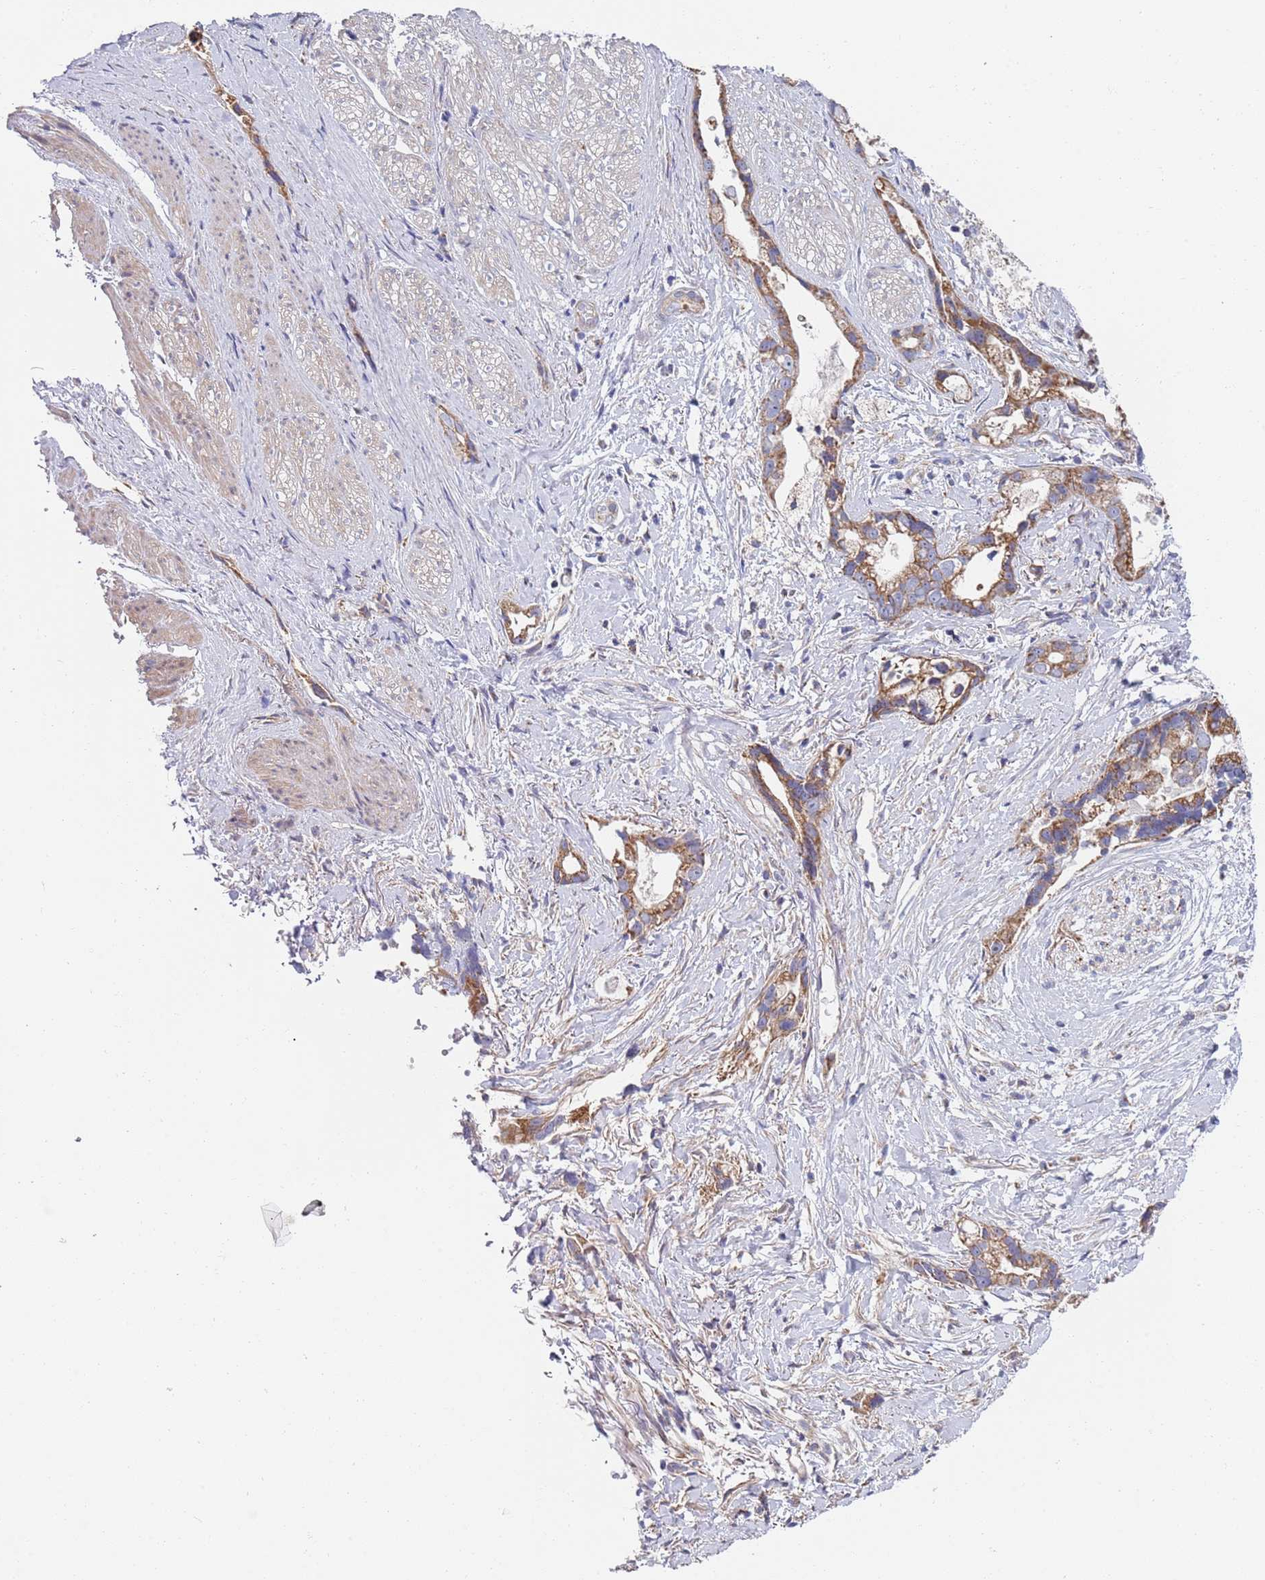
{"staining": {"intensity": "moderate", "quantity": ">75%", "location": "cytoplasmic/membranous"}, "tissue": "stomach cancer", "cell_type": "Tumor cells", "image_type": "cancer", "snomed": [{"axis": "morphology", "description": "Adenocarcinoma, NOS"}, {"axis": "topography", "description": "Stomach"}], "caption": "Stomach cancer (adenocarcinoma) stained for a protein (brown) shows moderate cytoplasmic/membranous positive expression in approximately >75% of tumor cells.", "gene": "PWWP3A", "patient": {"sex": "male", "age": 55}}